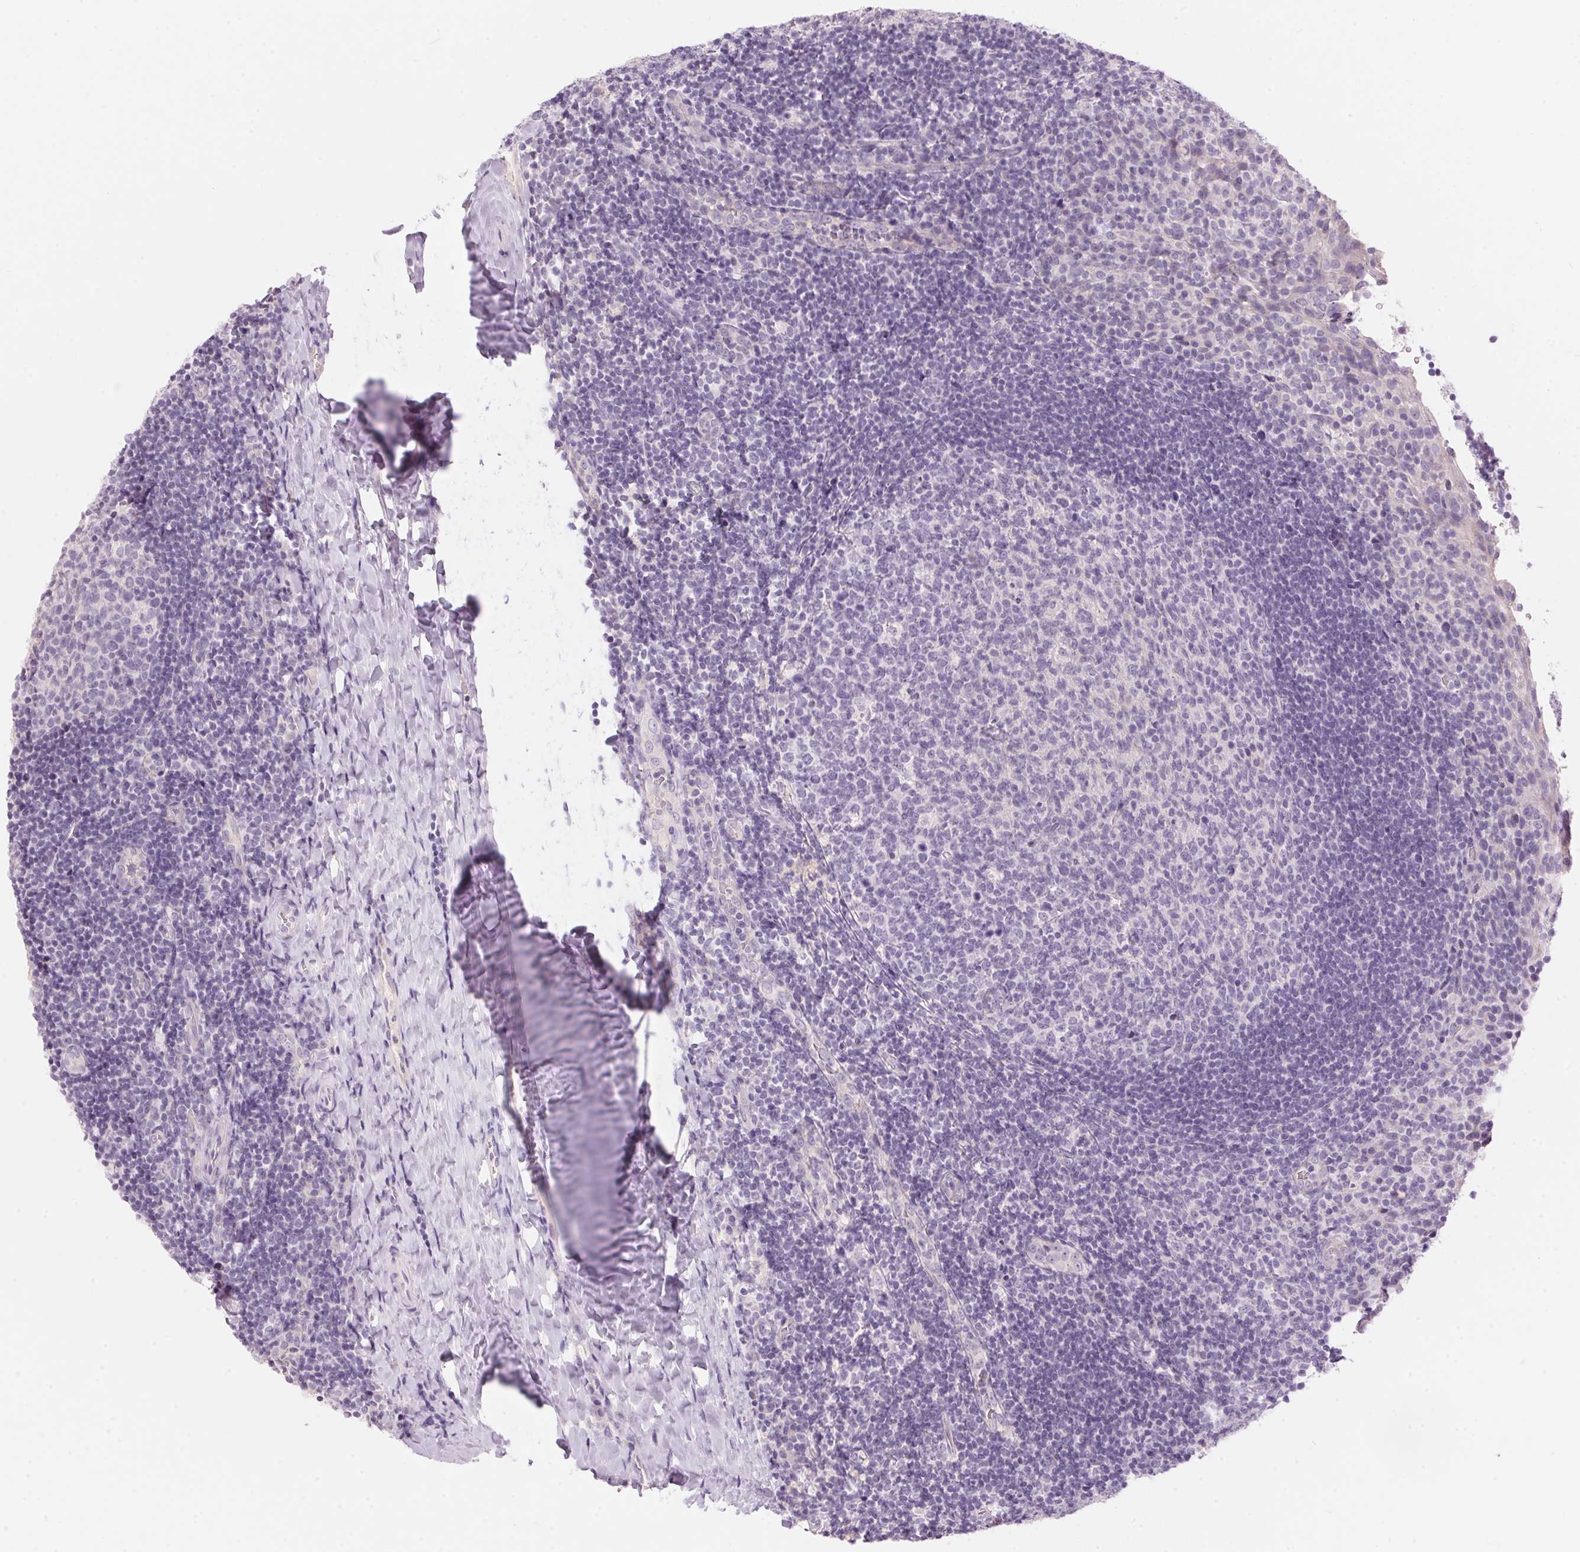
{"staining": {"intensity": "negative", "quantity": "none", "location": "none"}, "tissue": "tonsil", "cell_type": "Germinal center cells", "image_type": "normal", "snomed": [{"axis": "morphology", "description": "Normal tissue, NOS"}, {"axis": "topography", "description": "Tonsil"}], "caption": "Immunohistochemistry of normal tonsil displays no positivity in germinal center cells.", "gene": "HSD17B2", "patient": {"sex": "female", "age": 10}}